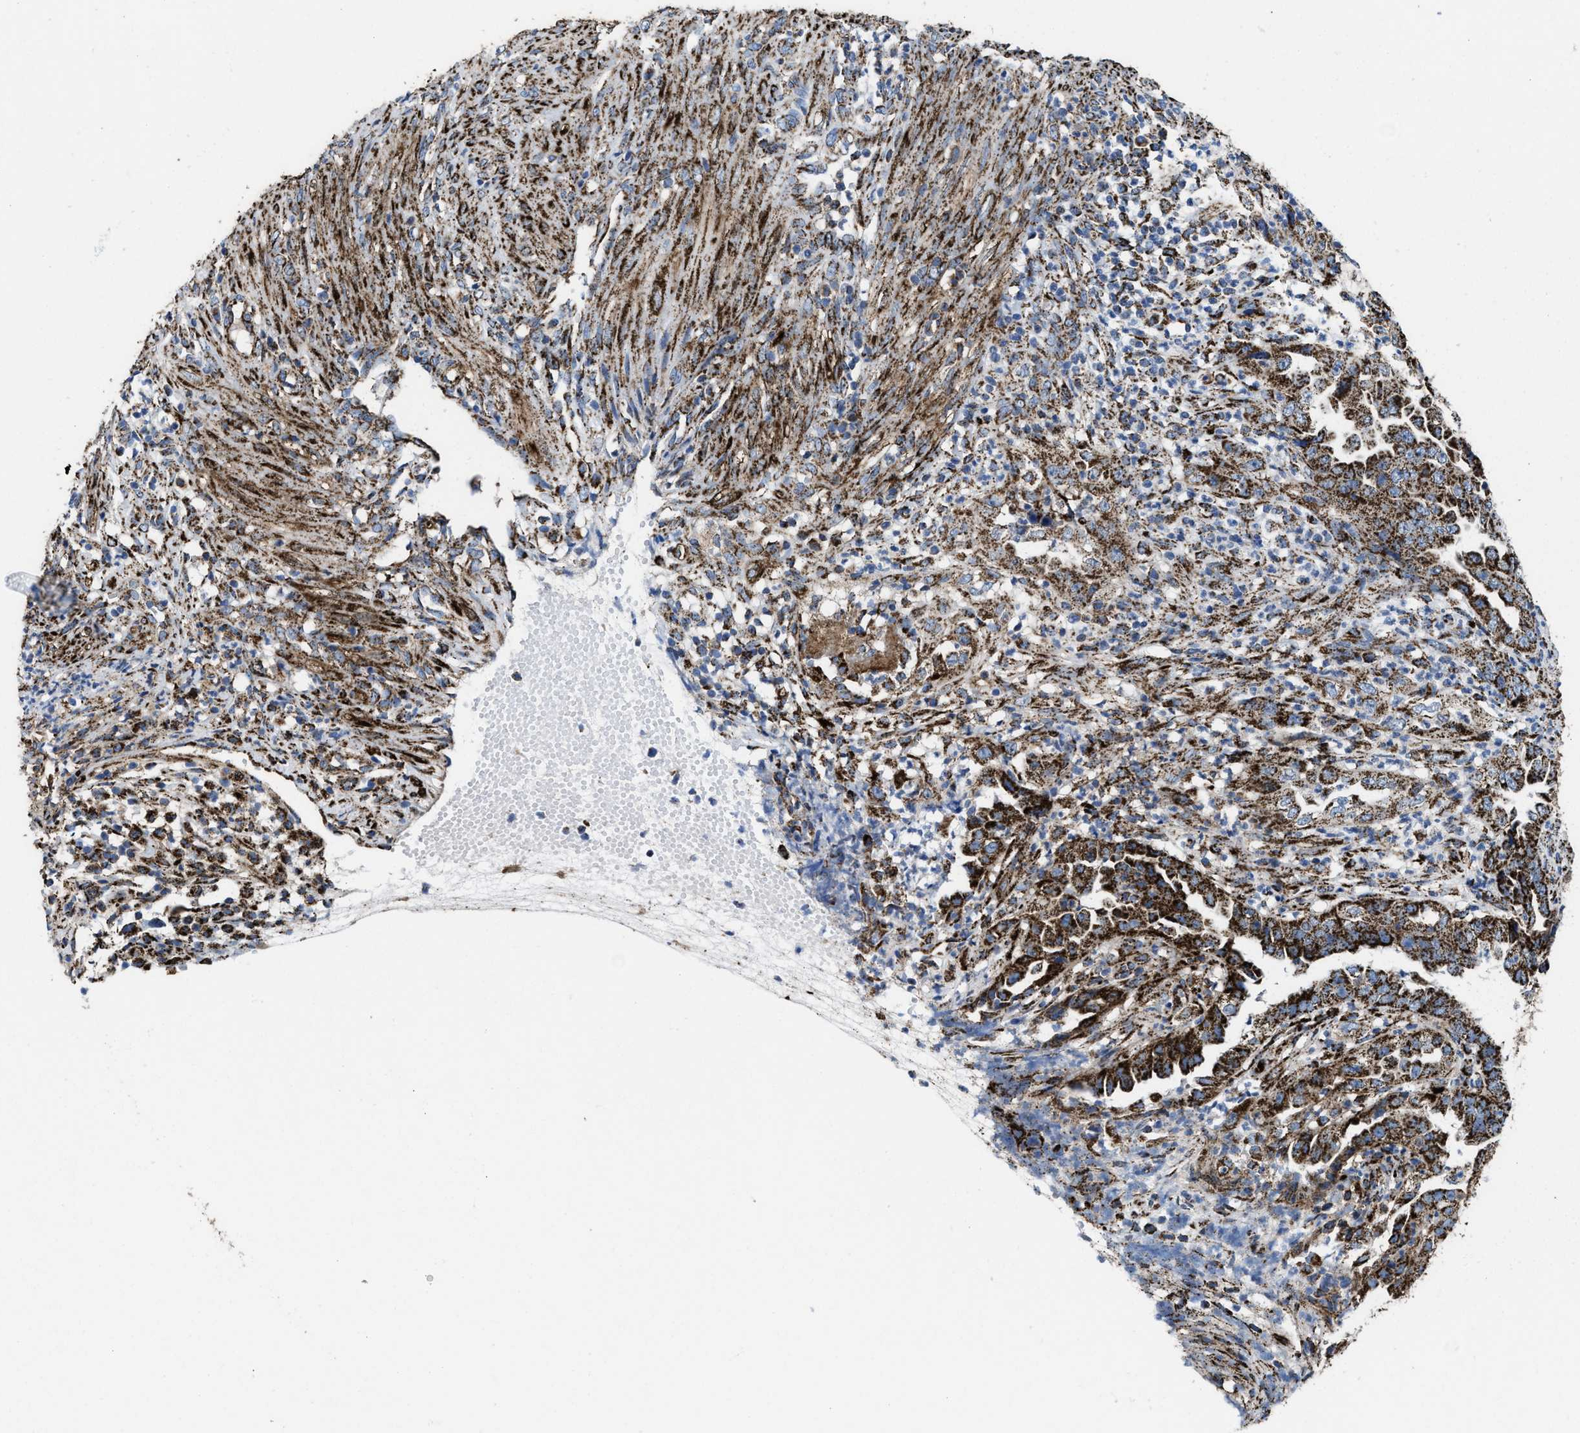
{"staining": {"intensity": "strong", "quantity": ">75%", "location": "cytoplasmic/membranous"}, "tissue": "endometrial cancer", "cell_type": "Tumor cells", "image_type": "cancer", "snomed": [{"axis": "morphology", "description": "Adenocarcinoma, NOS"}, {"axis": "topography", "description": "Endometrium"}], "caption": "A high-resolution image shows immunohistochemistry (IHC) staining of endometrial cancer (adenocarcinoma), which shows strong cytoplasmic/membranous staining in about >75% of tumor cells.", "gene": "ALDH1B1", "patient": {"sex": "female", "age": 51}}